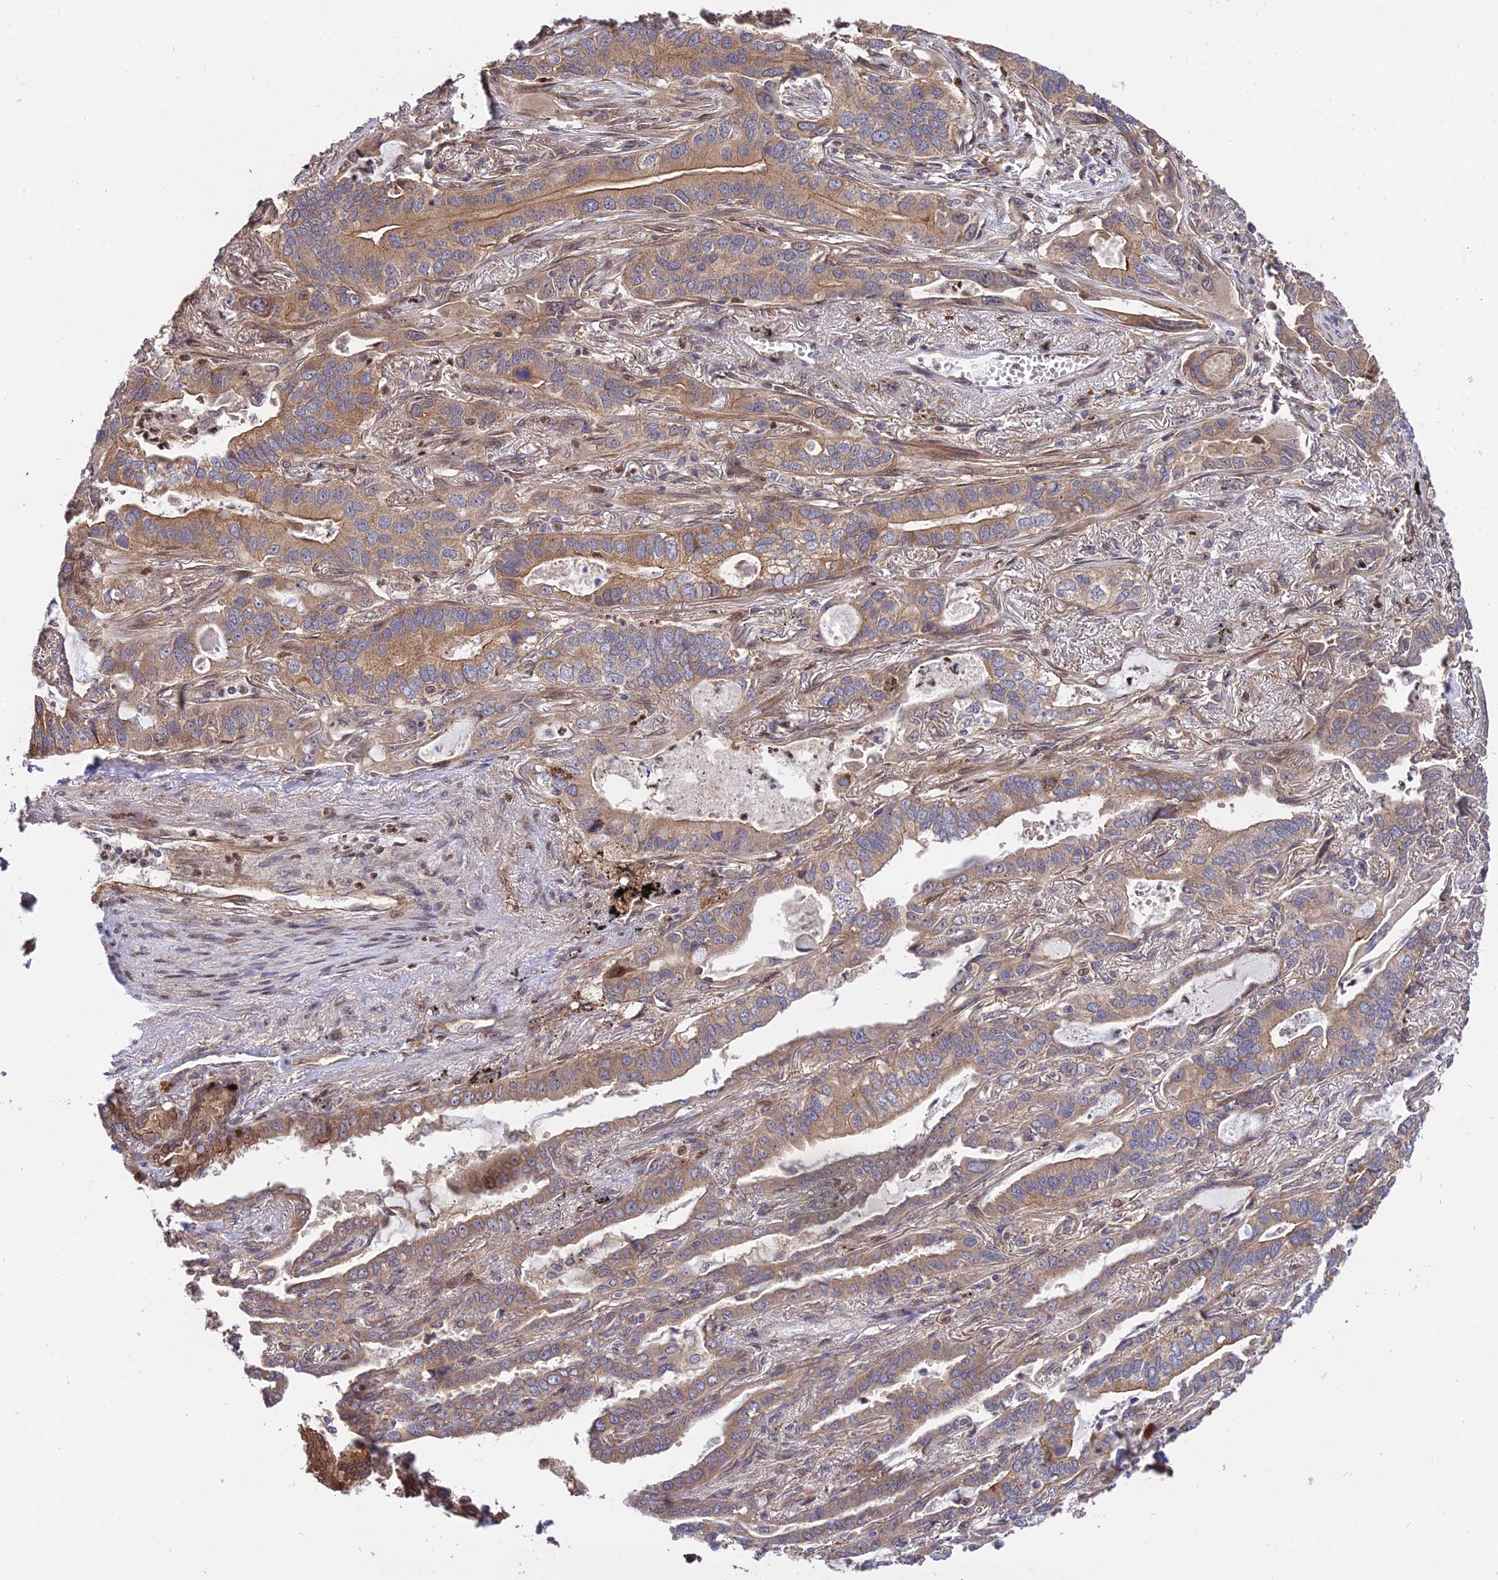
{"staining": {"intensity": "moderate", "quantity": ">75%", "location": "cytoplasmic/membranous"}, "tissue": "lung cancer", "cell_type": "Tumor cells", "image_type": "cancer", "snomed": [{"axis": "morphology", "description": "Adenocarcinoma, NOS"}, {"axis": "topography", "description": "Lung"}], "caption": "IHC (DAB) staining of human lung adenocarcinoma shows moderate cytoplasmic/membranous protein positivity in approximately >75% of tumor cells.", "gene": "SMG6", "patient": {"sex": "male", "age": 67}}